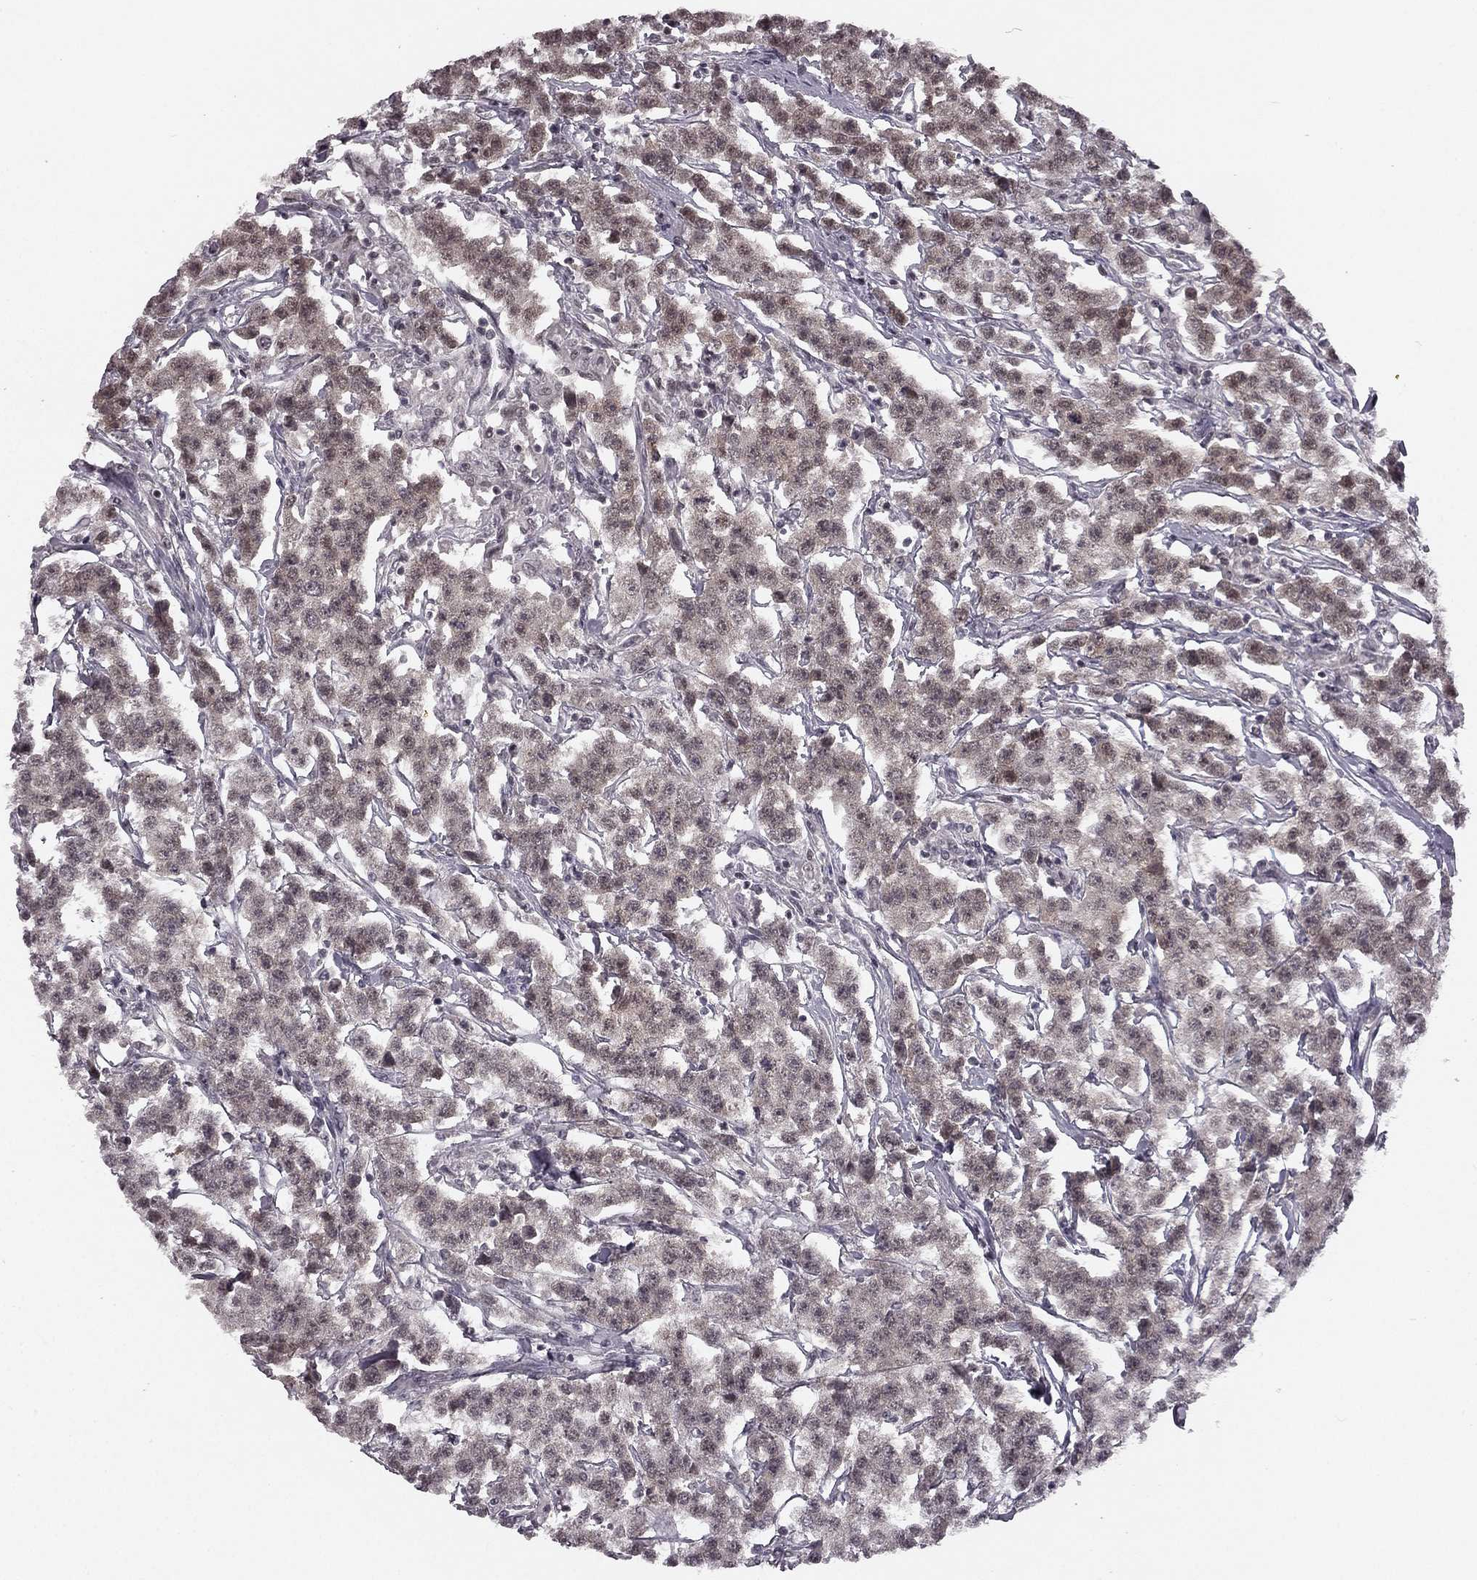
{"staining": {"intensity": "negative", "quantity": "none", "location": "none"}, "tissue": "testis cancer", "cell_type": "Tumor cells", "image_type": "cancer", "snomed": [{"axis": "morphology", "description": "Seminoma, NOS"}, {"axis": "topography", "description": "Testis"}], "caption": "A photomicrograph of testis seminoma stained for a protein displays no brown staining in tumor cells.", "gene": "HCN4", "patient": {"sex": "male", "age": 59}}